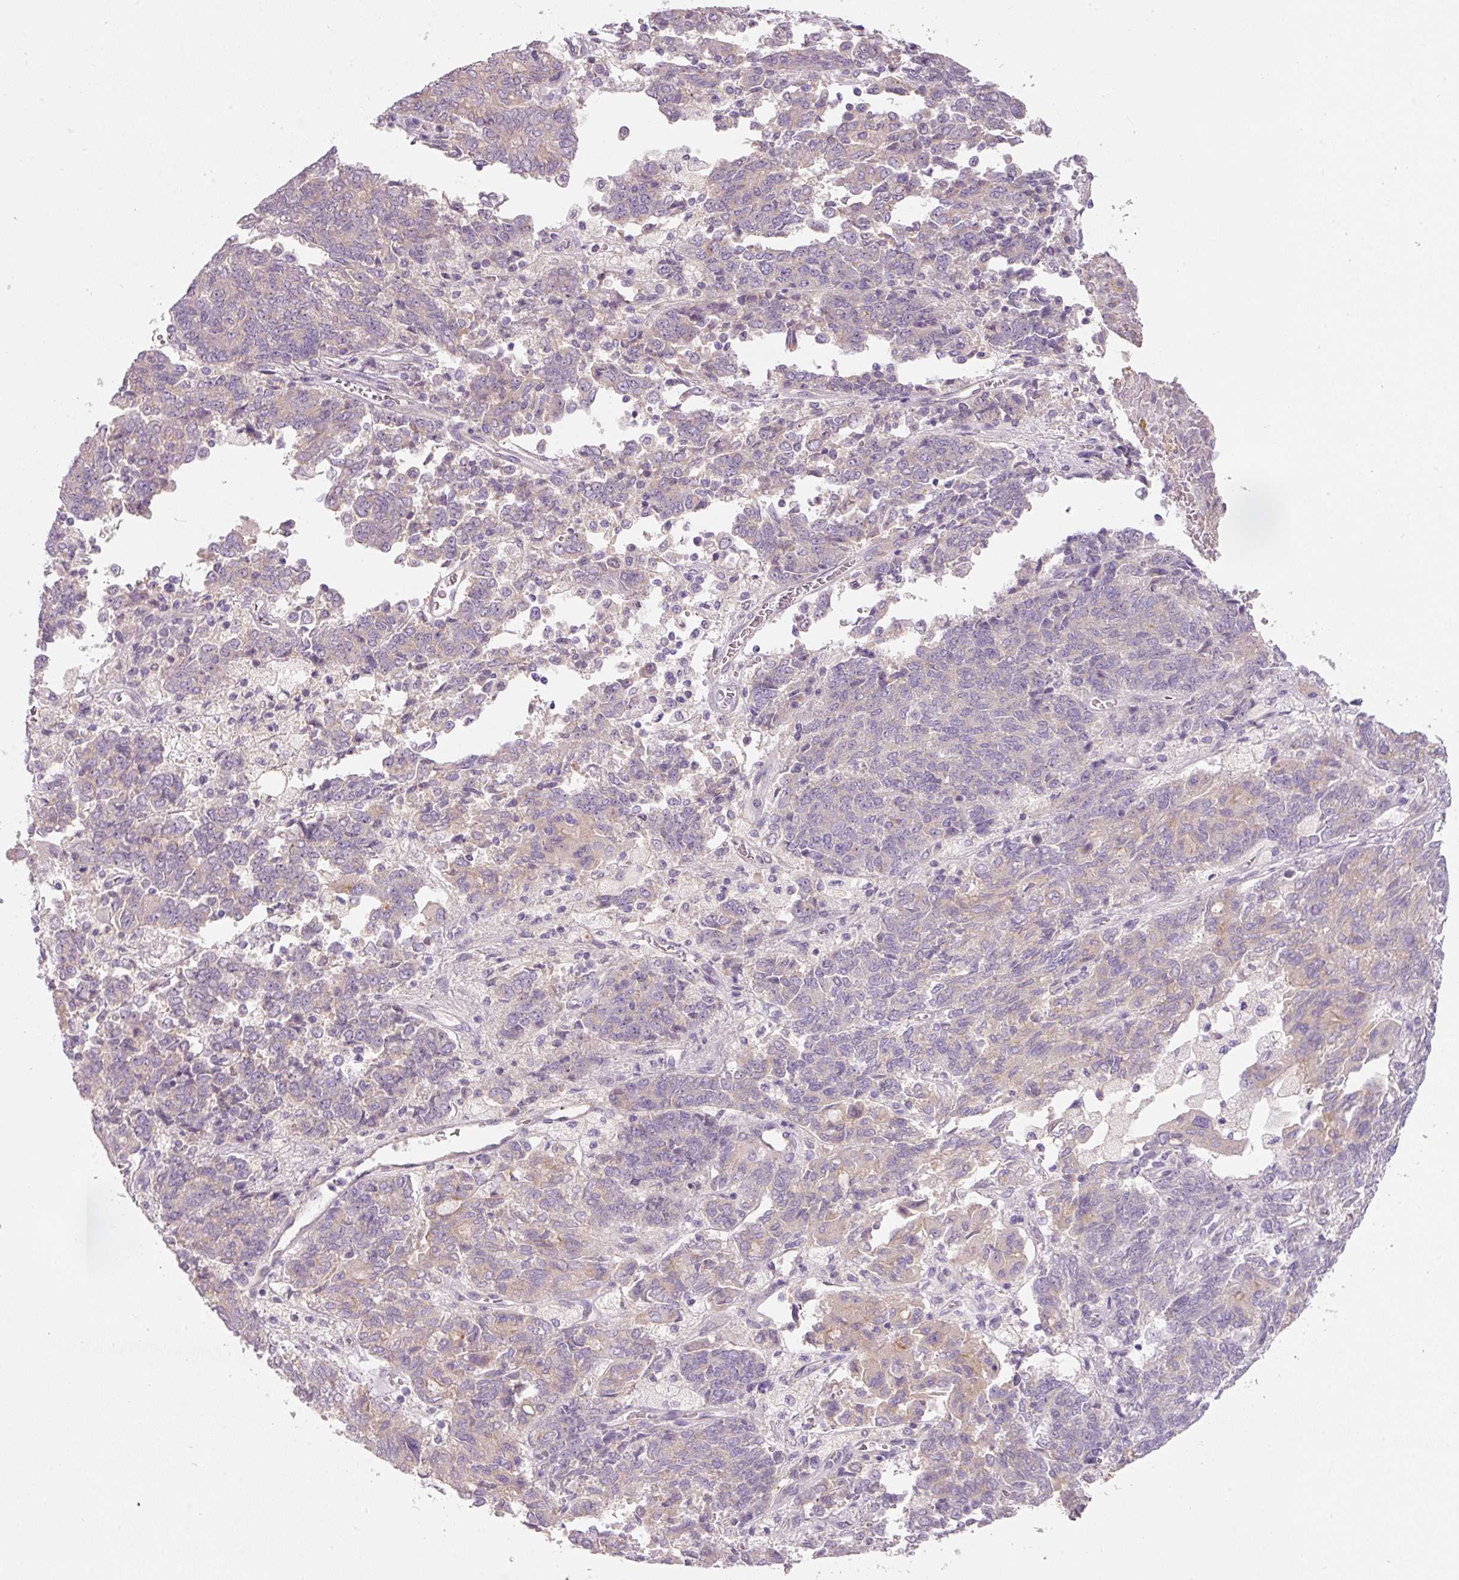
{"staining": {"intensity": "weak", "quantity": "<25%", "location": "cytoplasmic/membranous"}, "tissue": "endometrial cancer", "cell_type": "Tumor cells", "image_type": "cancer", "snomed": [{"axis": "morphology", "description": "Adenocarcinoma, NOS"}, {"axis": "topography", "description": "Endometrium"}], "caption": "Adenocarcinoma (endometrial) was stained to show a protein in brown. There is no significant expression in tumor cells.", "gene": "TMEM37", "patient": {"sex": "female", "age": 80}}